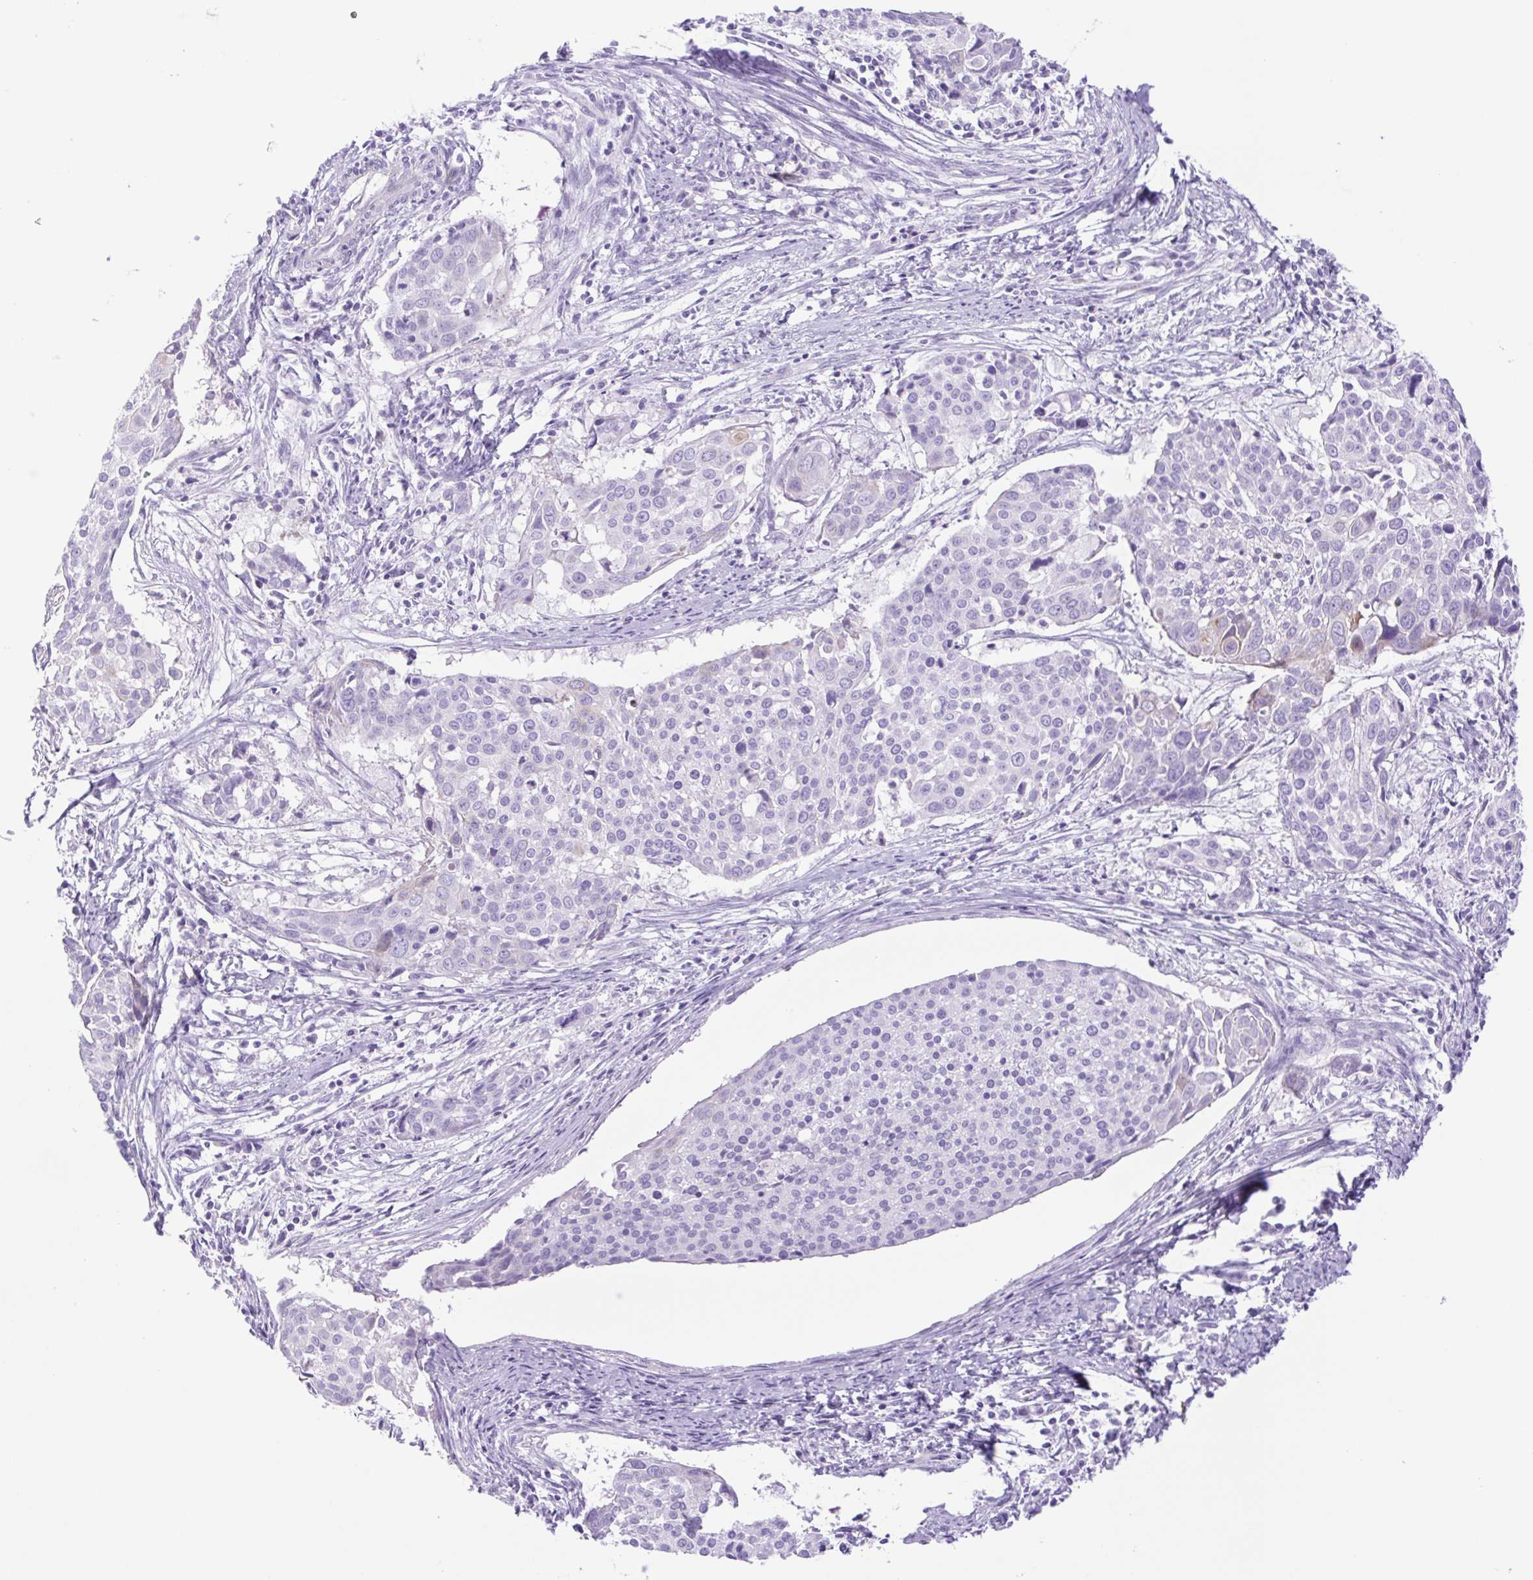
{"staining": {"intensity": "negative", "quantity": "none", "location": "none"}, "tissue": "cervical cancer", "cell_type": "Tumor cells", "image_type": "cancer", "snomed": [{"axis": "morphology", "description": "Squamous cell carcinoma, NOS"}, {"axis": "topography", "description": "Cervix"}], "caption": "There is no significant staining in tumor cells of cervical cancer.", "gene": "CDSN", "patient": {"sex": "female", "age": 39}}